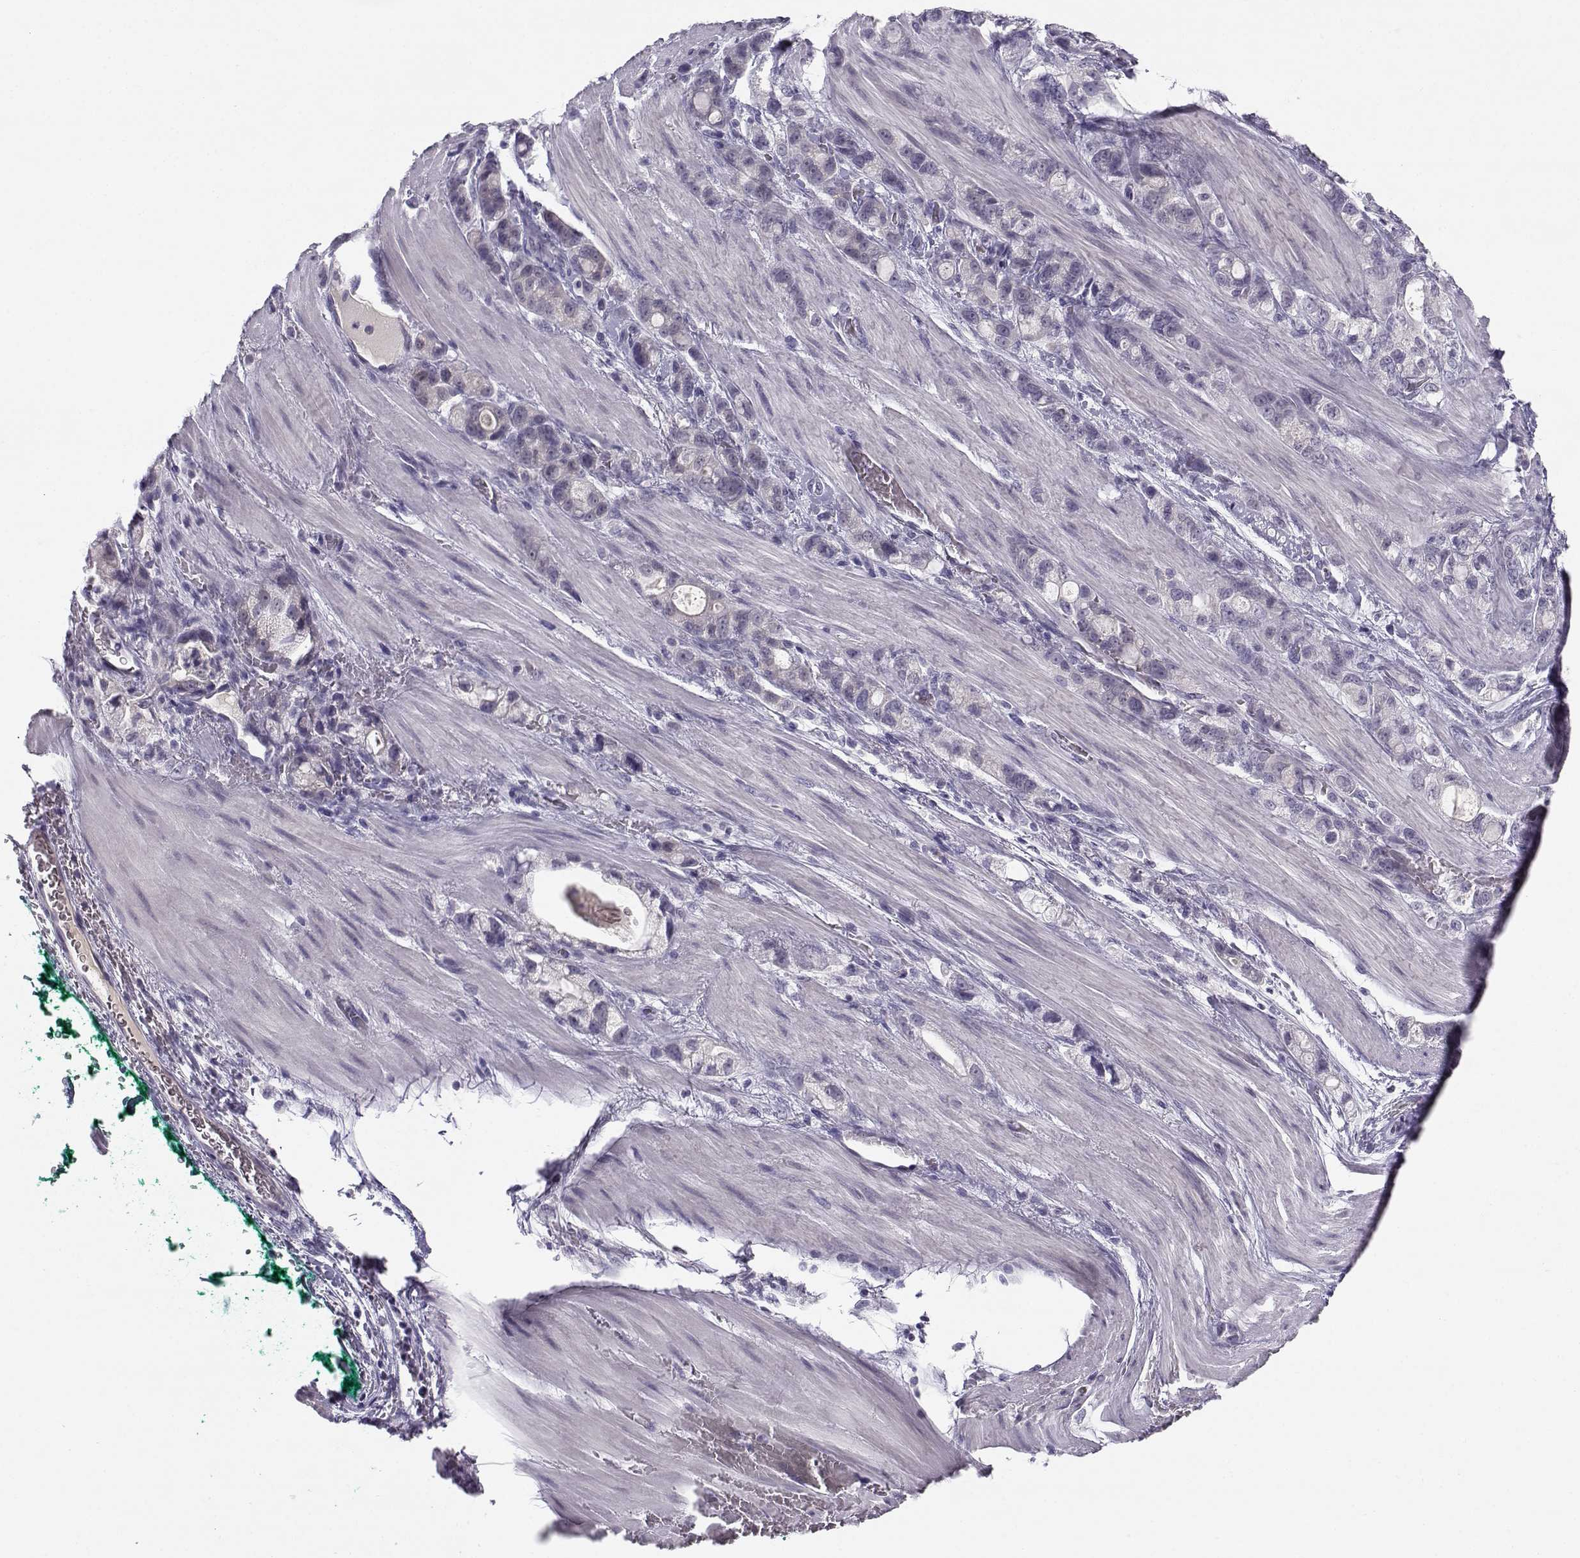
{"staining": {"intensity": "negative", "quantity": "none", "location": "none"}, "tissue": "stomach cancer", "cell_type": "Tumor cells", "image_type": "cancer", "snomed": [{"axis": "morphology", "description": "Adenocarcinoma, NOS"}, {"axis": "topography", "description": "Stomach"}], "caption": "Immunohistochemical staining of stomach cancer shows no significant expression in tumor cells.", "gene": "CFAP77", "patient": {"sex": "male", "age": 63}}